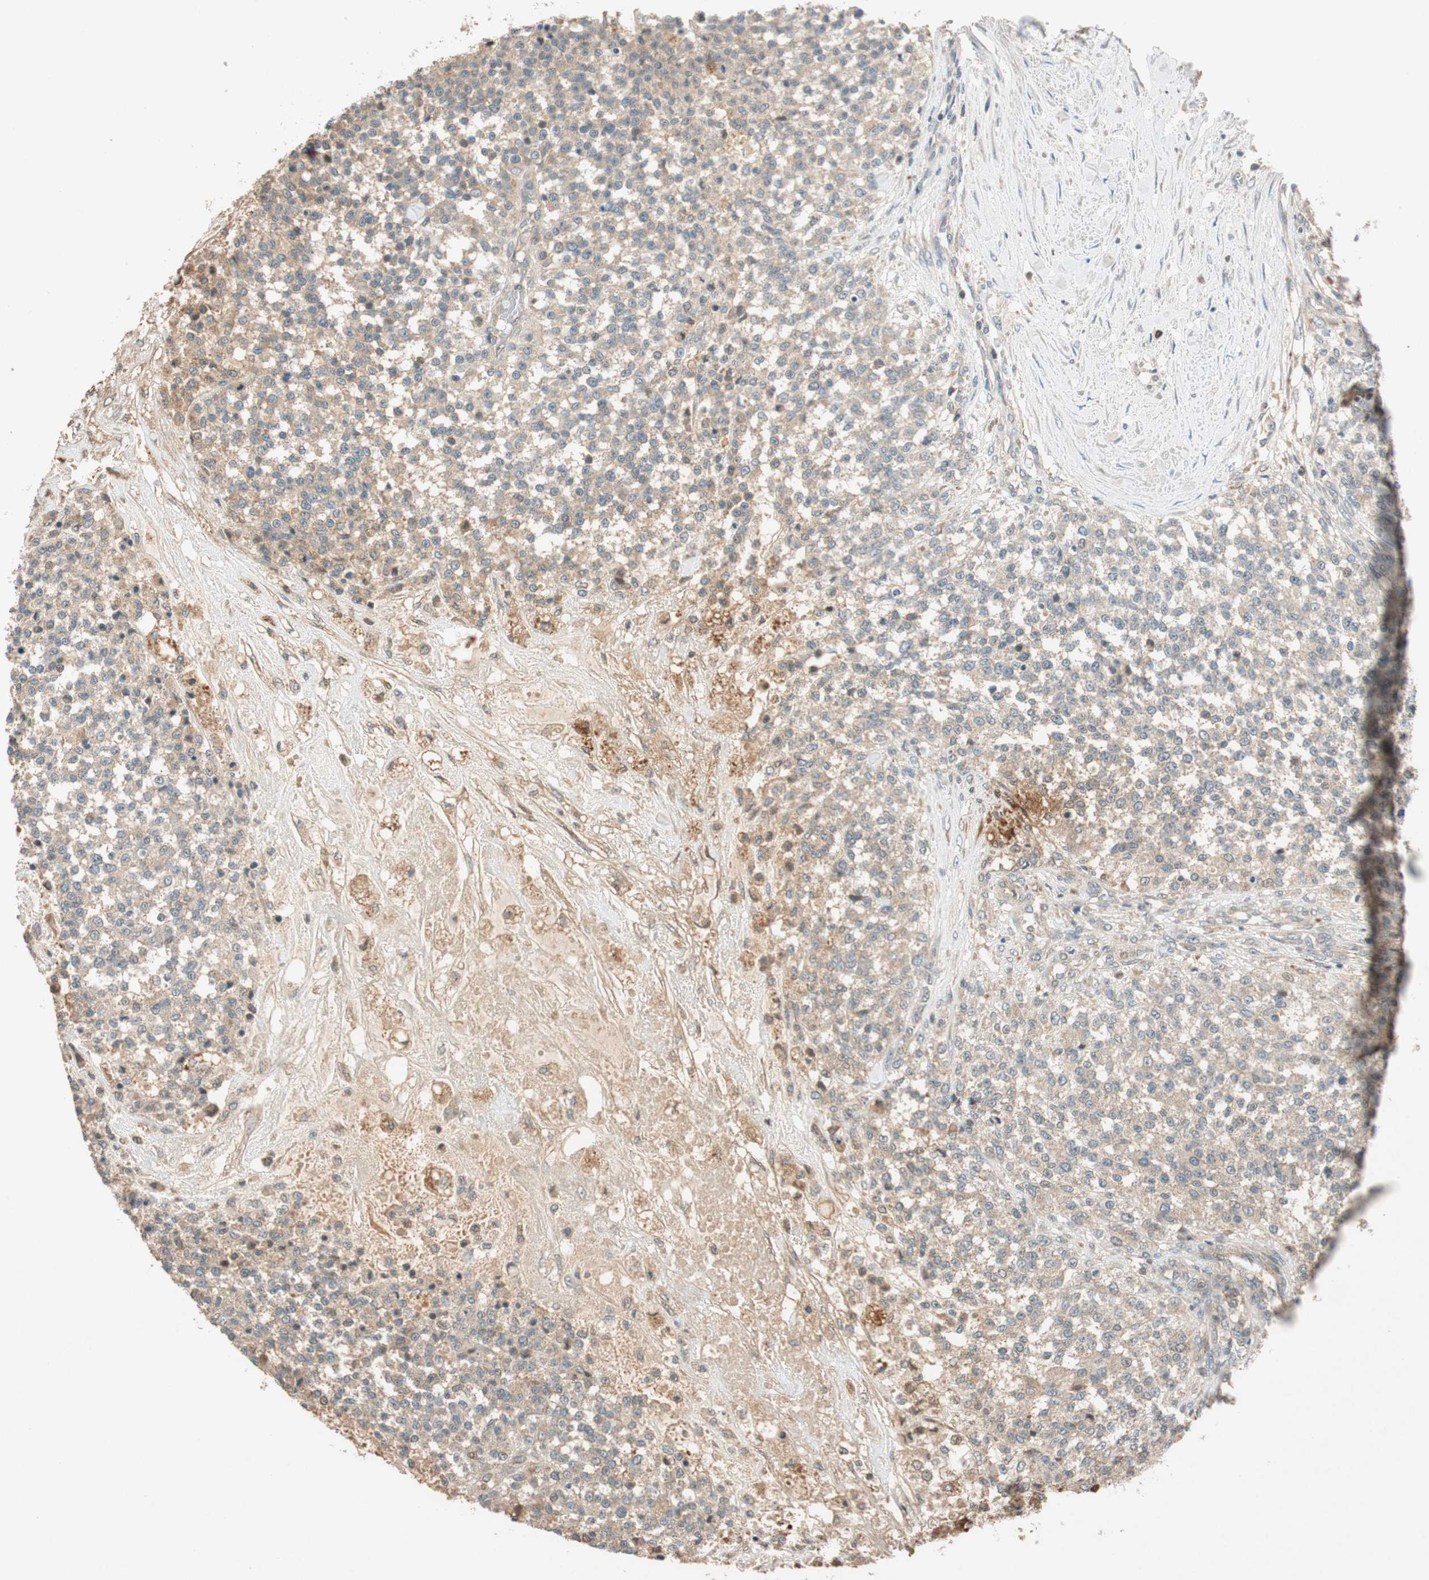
{"staining": {"intensity": "weak", "quantity": ">75%", "location": "cytoplasmic/membranous"}, "tissue": "testis cancer", "cell_type": "Tumor cells", "image_type": "cancer", "snomed": [{"axis": "morphology", "description": "Seminoma, NOS"}, {"axis": "topography", "description": "Testis"}], "caption": "Human seminoma (testis) stained for a protein (brown) displays weak cytoplasmic/membranous positive positivity in approximately >75% of tumor cells.", "gene": "GLB1", "patient": {"sex": "male", "age": 59}}